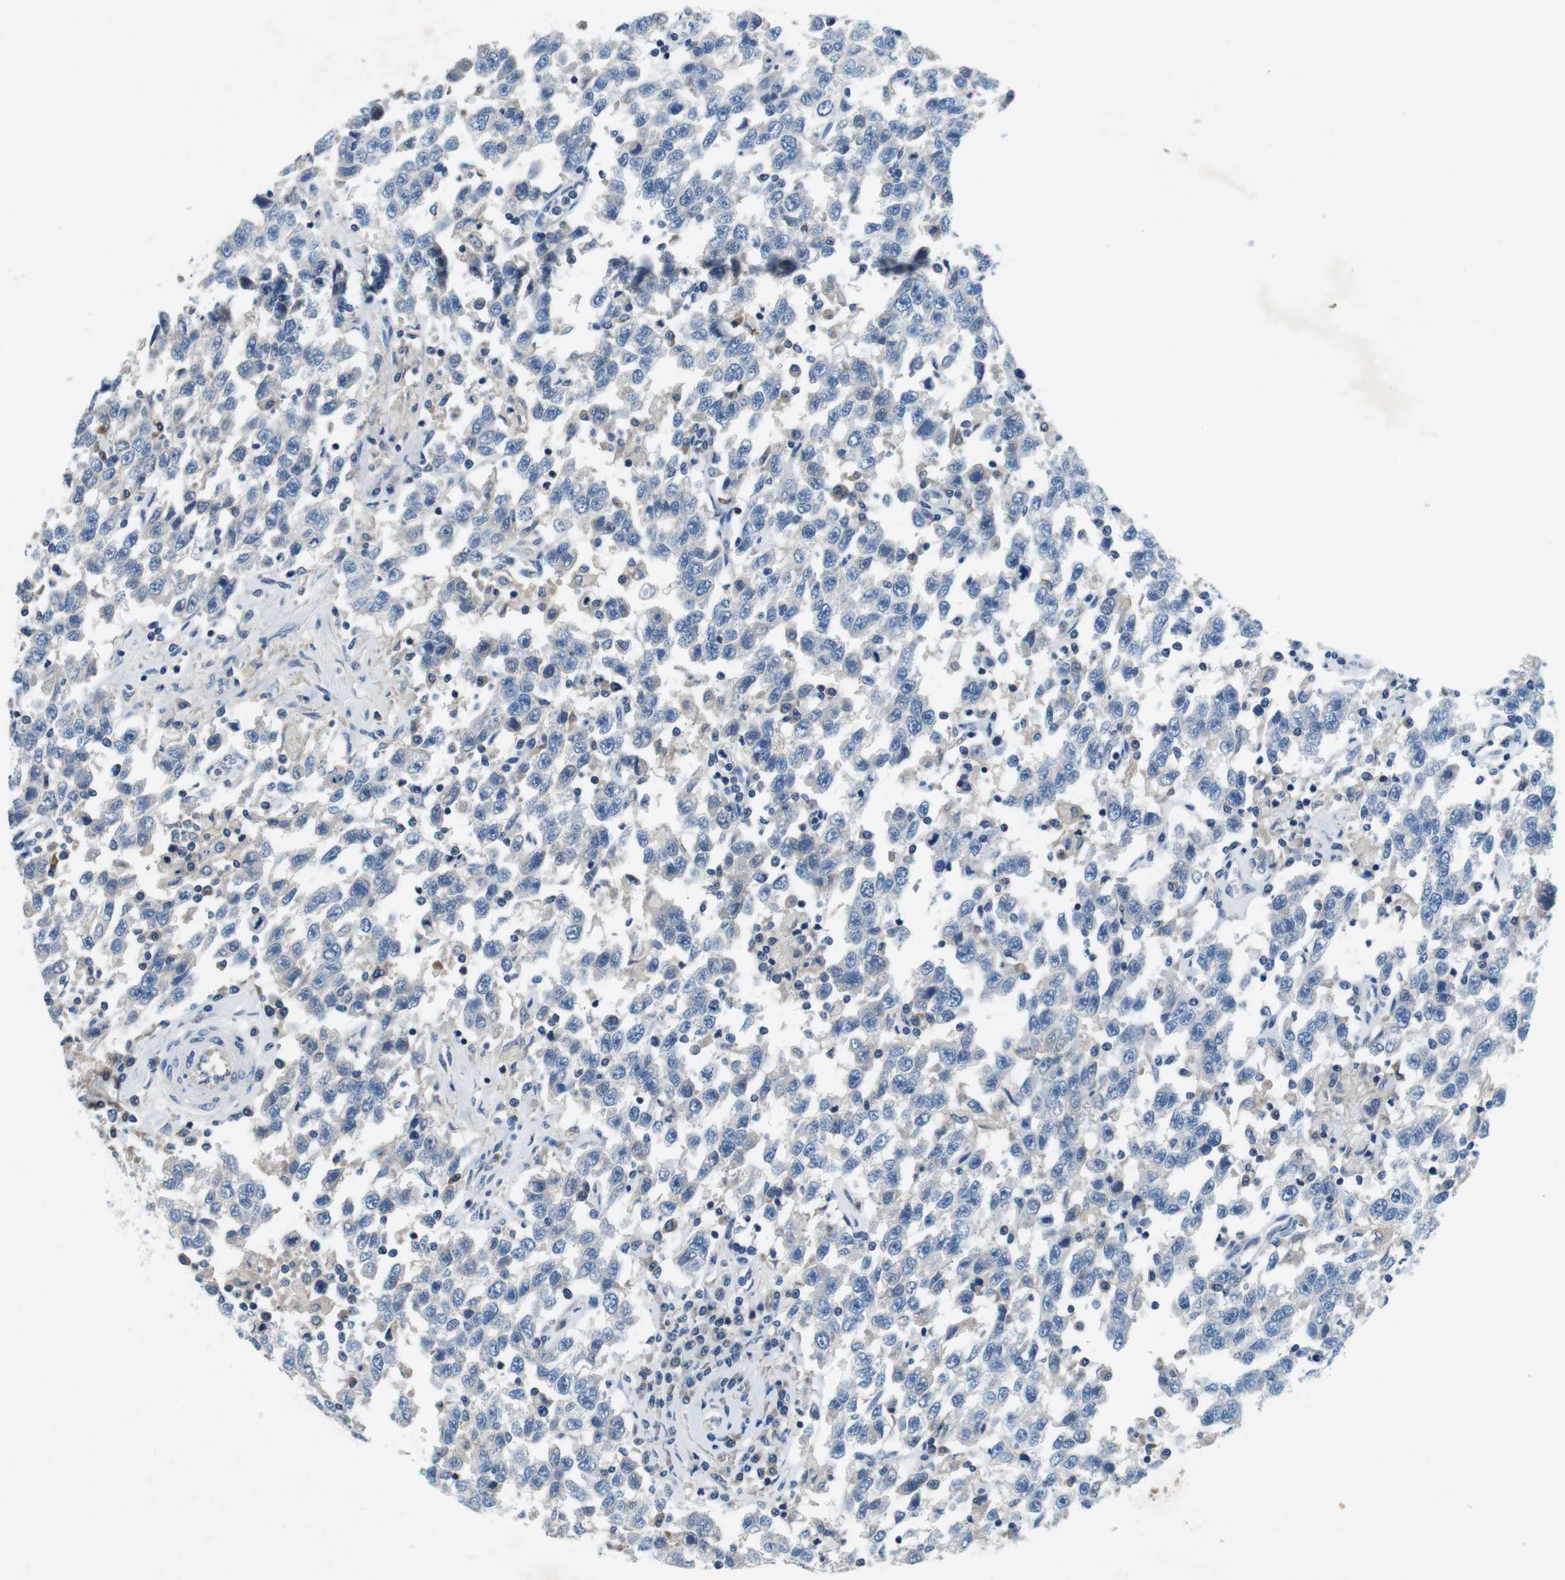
{"staining": {"intensity": "negative", "quantity": "none", "location": "none"}, "tissue": "testis cancer", "cell_type": "Tumor cells", "image_type": "cancer", "snomed": [{"axis": "morphology", "description": "Seminoma, NOS"}, {"axis": "topography", "description": "Testis"}], "caption": "IHC micrograph of neoplastic tissue: human seminoma (testis) stained with DAB reveals no significant protein staining in tumor cells. (Immunohistochemistry (ihc), brightfield microscopy, high magnification).", "gene": "DENND4C", "patient": {"sex": "male", "age": 41}}